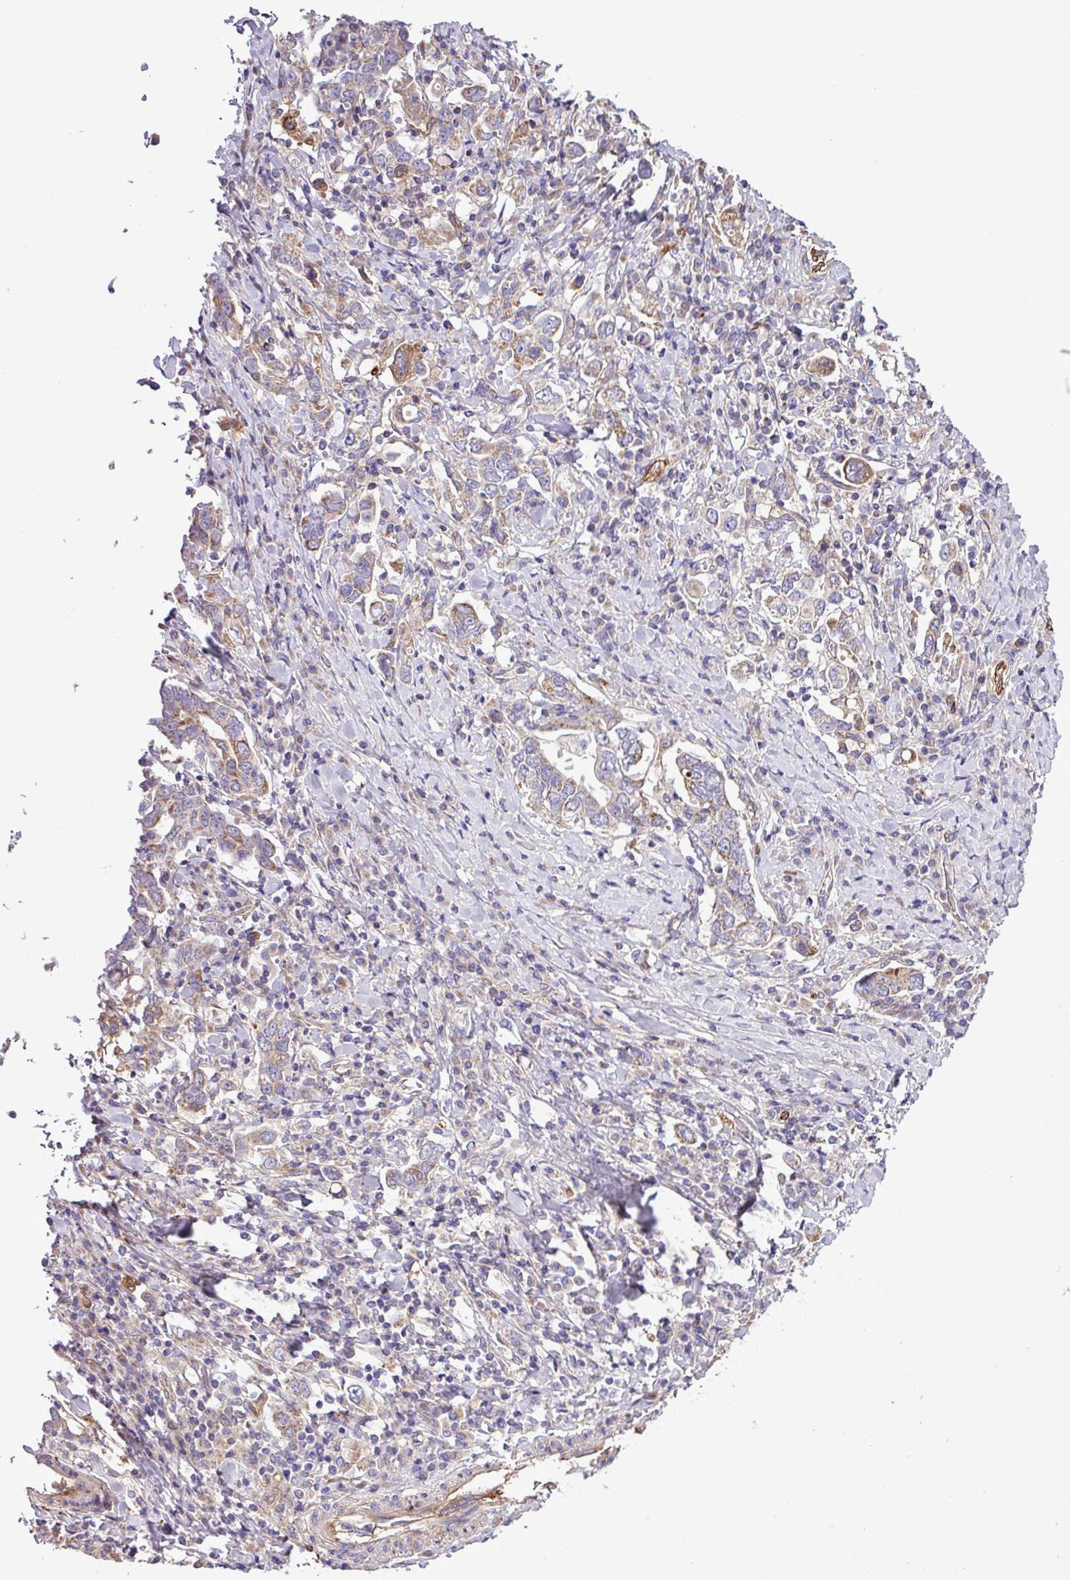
{"staining": {"intensity": "moderate", "quantity": "25%-75%", "location": "cytoplasmic/membranous"}, "tissue": "stomach cancer", "cell_type": "Tumor cells", "image_type": "cancer", "snomed": [{"axis": "morphology", "description": "Adenocarcinoma, NOS"}, {"axis": "topography", "description": "Stomach, upper"}, {"axis": "topography", "description": "Stomach"}], "caption": "Human stomach cancer stained with a protein marker displays moderate staining in tumor cells.", "gene": "CWH43", "patient": {"sex": "male", "age": 62}}